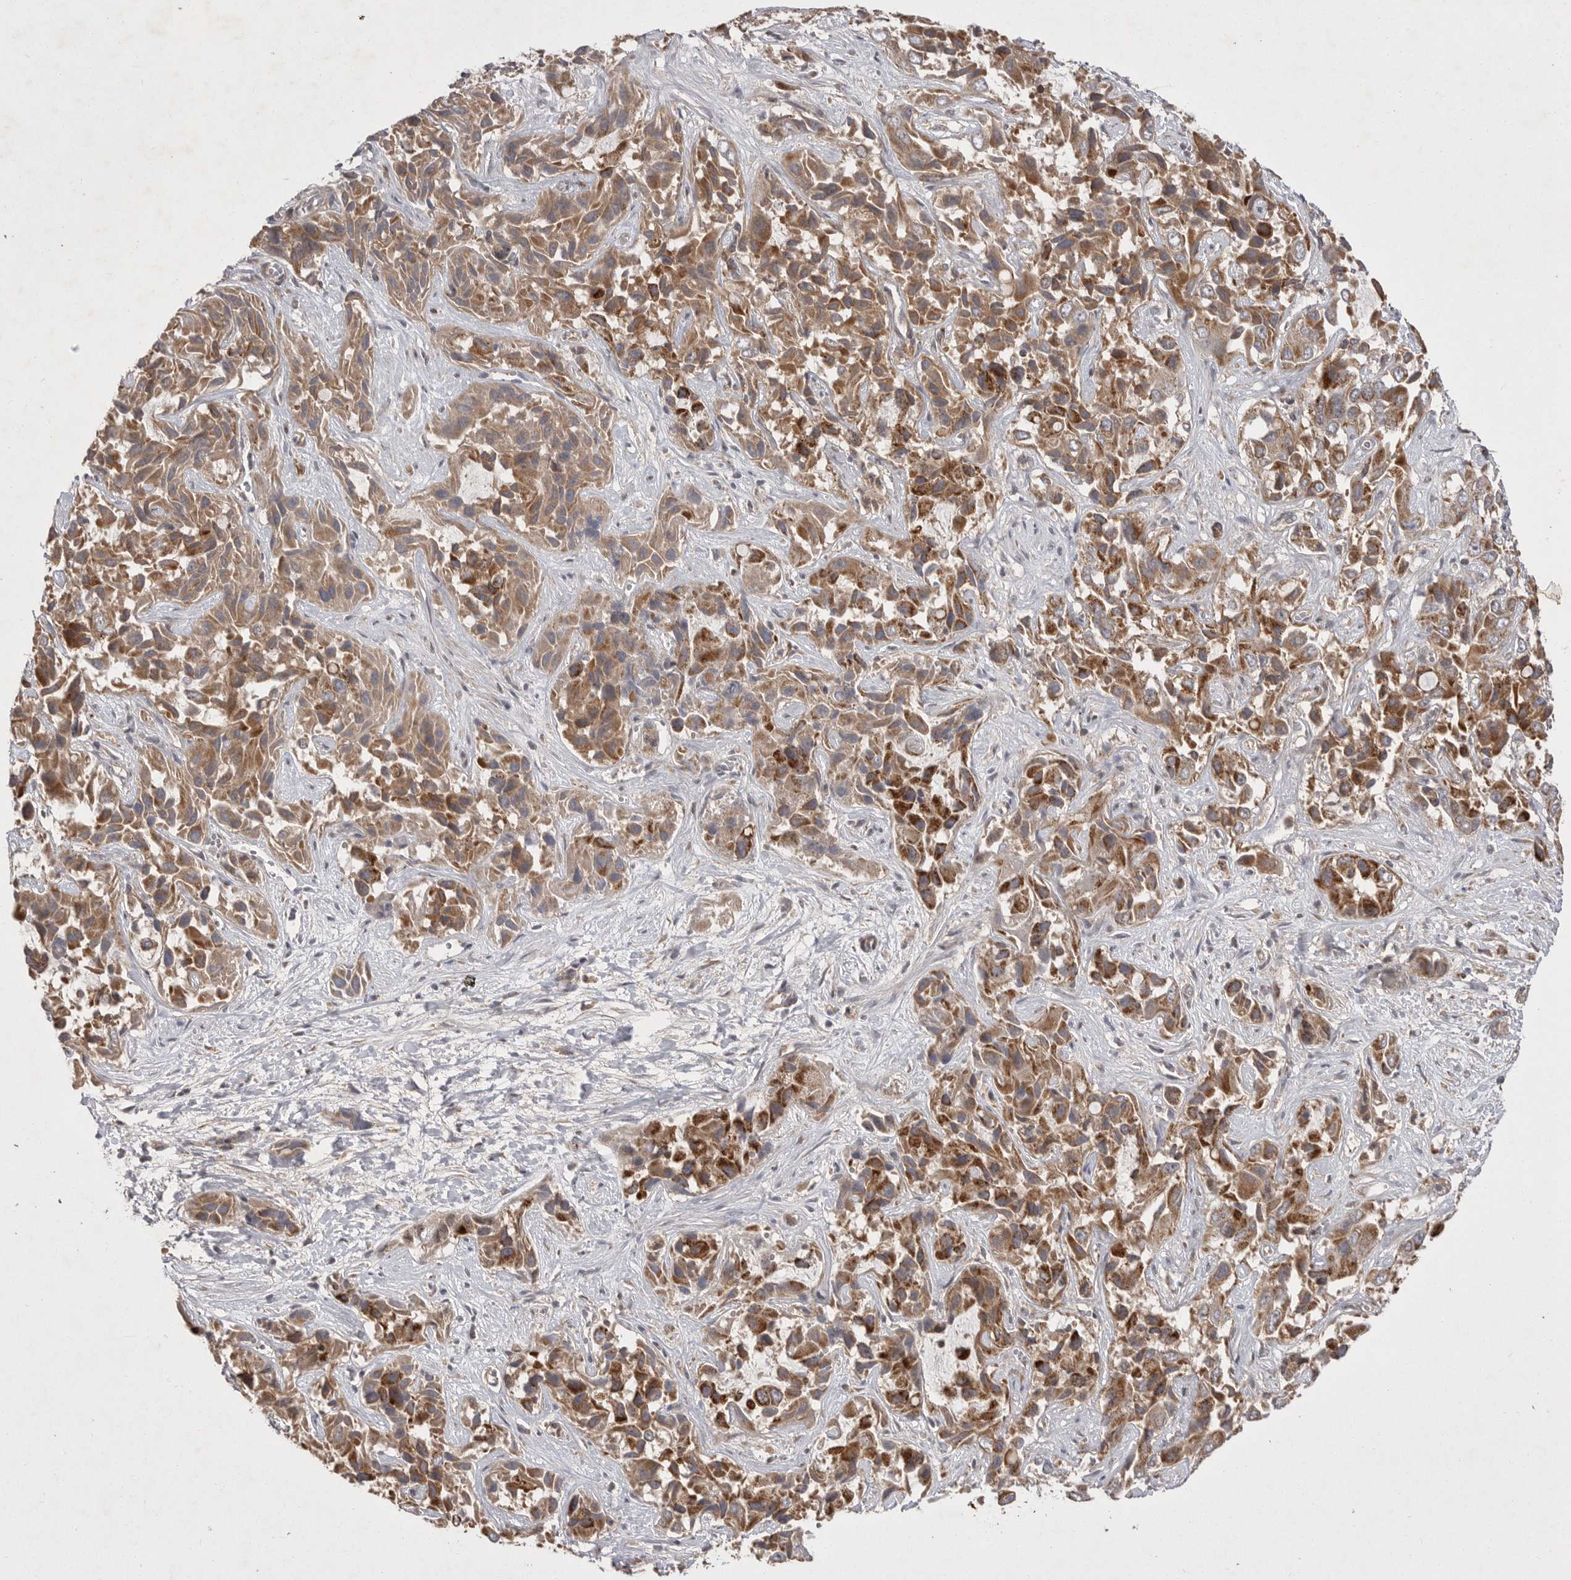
{"staining": {"intensity": "moderate", "quantity": ">75%", "location": "cytoplasmic/membranous"}, "tissue": "liver cancer", "cell_type": "Tumor cells", "image_type": "cancer", "snomed": [{"axis": "morphology", "description": "Cholangiocarcinoma"}, {"axis": "topography", "description": "Liver"}], "caption": "Immunohistochemistry staining of liver cancer (cholangiocarcinoma), which exhibits medium levels of moderate cytoplasmic/membranous staining in about >75% of tumor cells indicating moderate cytoplasmic/membranous protein positivity. The staining was performed using DAB (brown) for protein detection and nuclei were counterstained in hematoxylin (blue).", "gene": "KYAT3", "patient": {"sex": "female", "age": 52}}